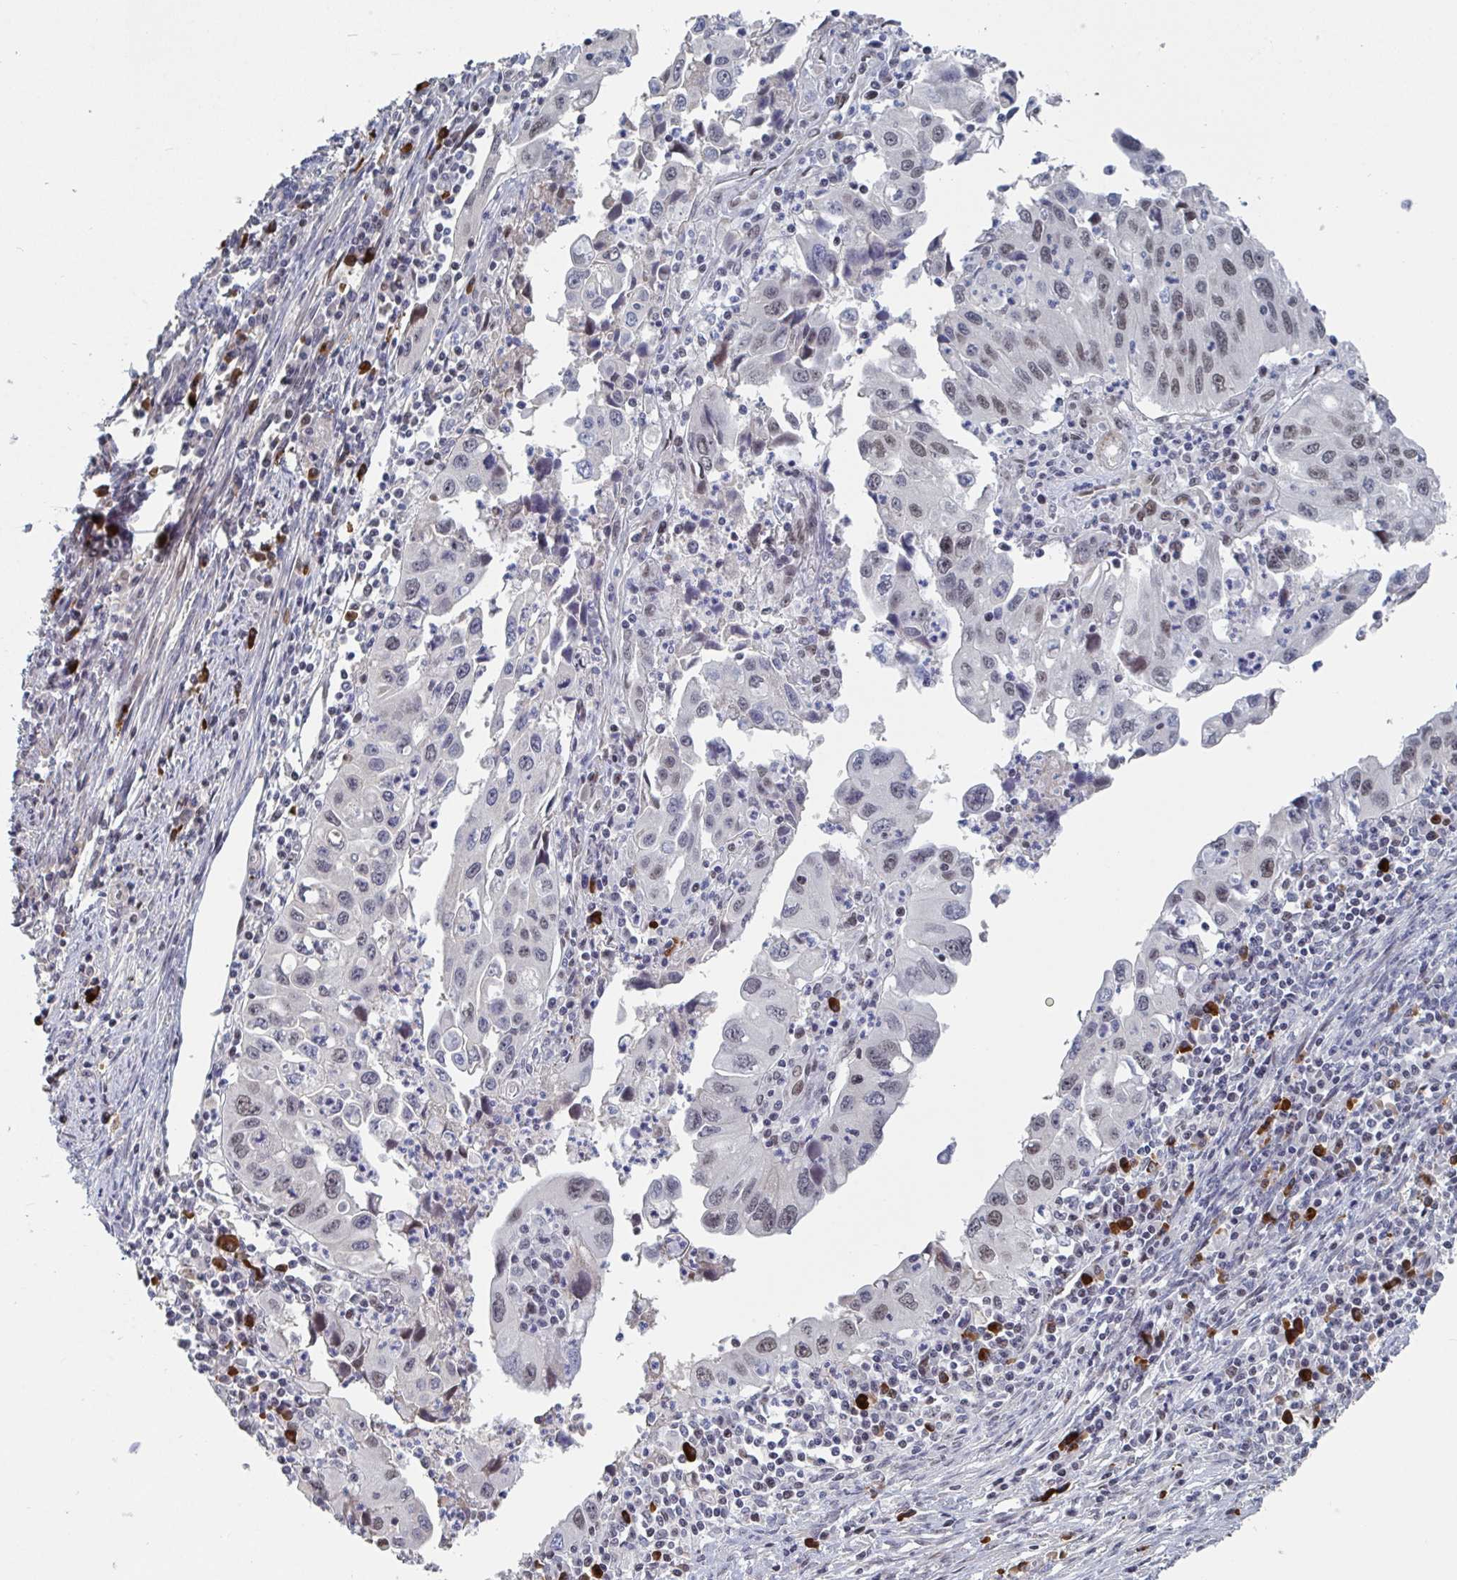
{"staining": {"intensity": "weak", "quantity": ">75%", "location": "nuclear"}, "tissue": "endometrial cancer", "cell_type": "Tumor cells", "image_type": "cancer", "snomed": [{"axis": "morphology", "description": "Adenocarcinoma, NOS"}, {"axis": "topography", "description": "Uterus"}], "caption": "Human endometrial adenocarcinoma stained for a protein (brown) displays weak nuclear positive staining in about >75% of tumor cells.", "gene": "BCL7B", "patient": {"sex": "female", "age": 62}}